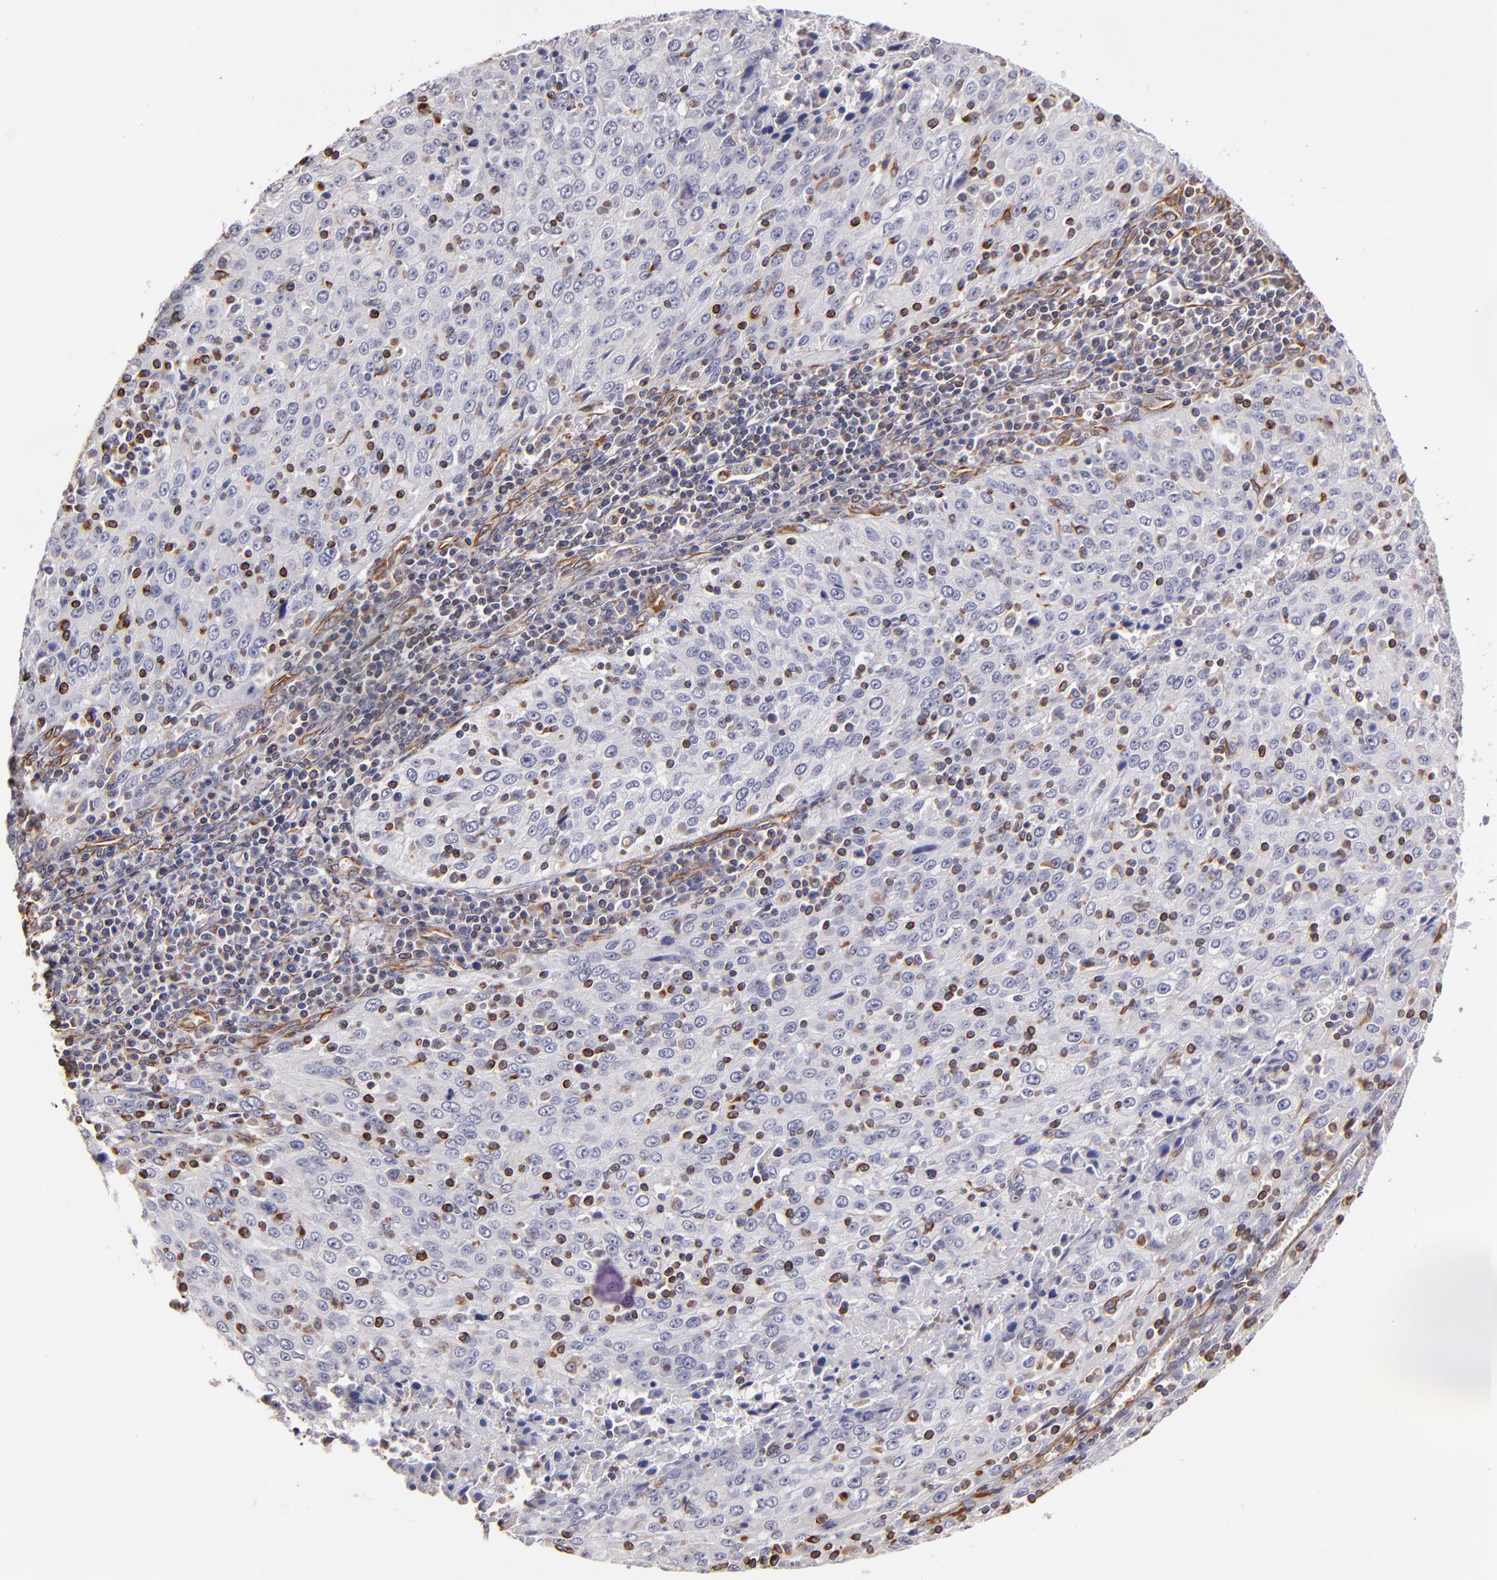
{"staining": {"intensity": "negative", "quantity": "none", "location": "none"}, "tissue": "cervical cancer", "cell_type": "Tumor cells", "image_type": "cancer", "snomed": [{"axis": "morphology", "description": "Squamous cell carcinoma, NOS"}, {"axis": "topography", "description": "Cervix"}], "caption": "DAB (3,3'-diaminobenzidine) immunohistochemical staining of human squamous cell carcinoma (cervical) displays no significant expression in tumor cells.", "gene": "ABCC1", "patient": {"sex": "female", "age": 27}}